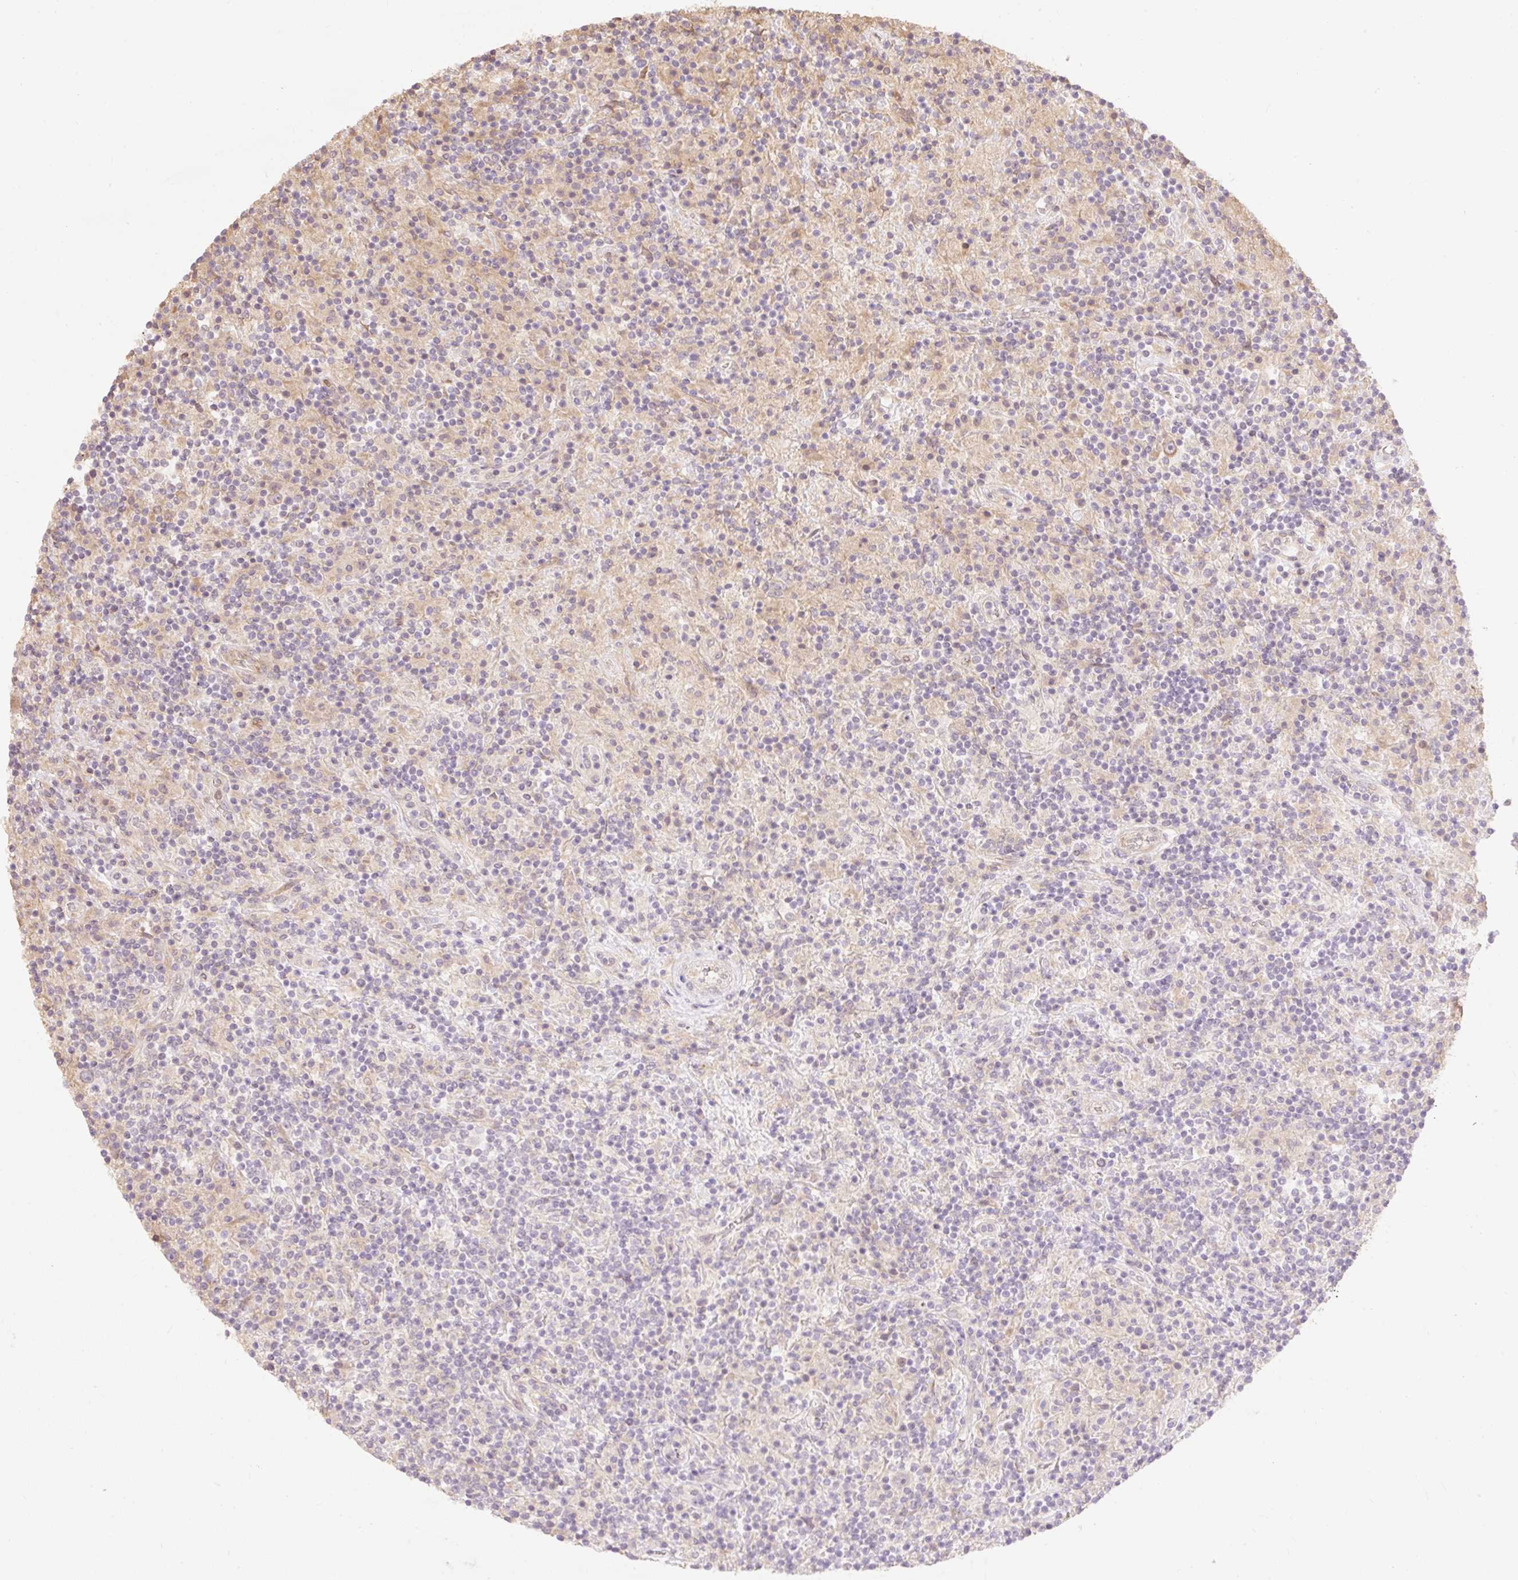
{"staining": {"intensity": "negative", "quantity": "none", "location": "none"}, "tissue": "lymphoma", "cell_type": "Tumor cells", "image_type": "cancer", "snomed": [{"axis": "morphology", "description": "Hodgkin's disease, NOS"}, {"axis": "topography", "description": "Lymph node"}], "caption": "The immunohistochemistry image has no significant positivity in tumor cells of lymphoma tissue.", "gene": "EMC10", "patient": {"sex": "male", "age": 70}}